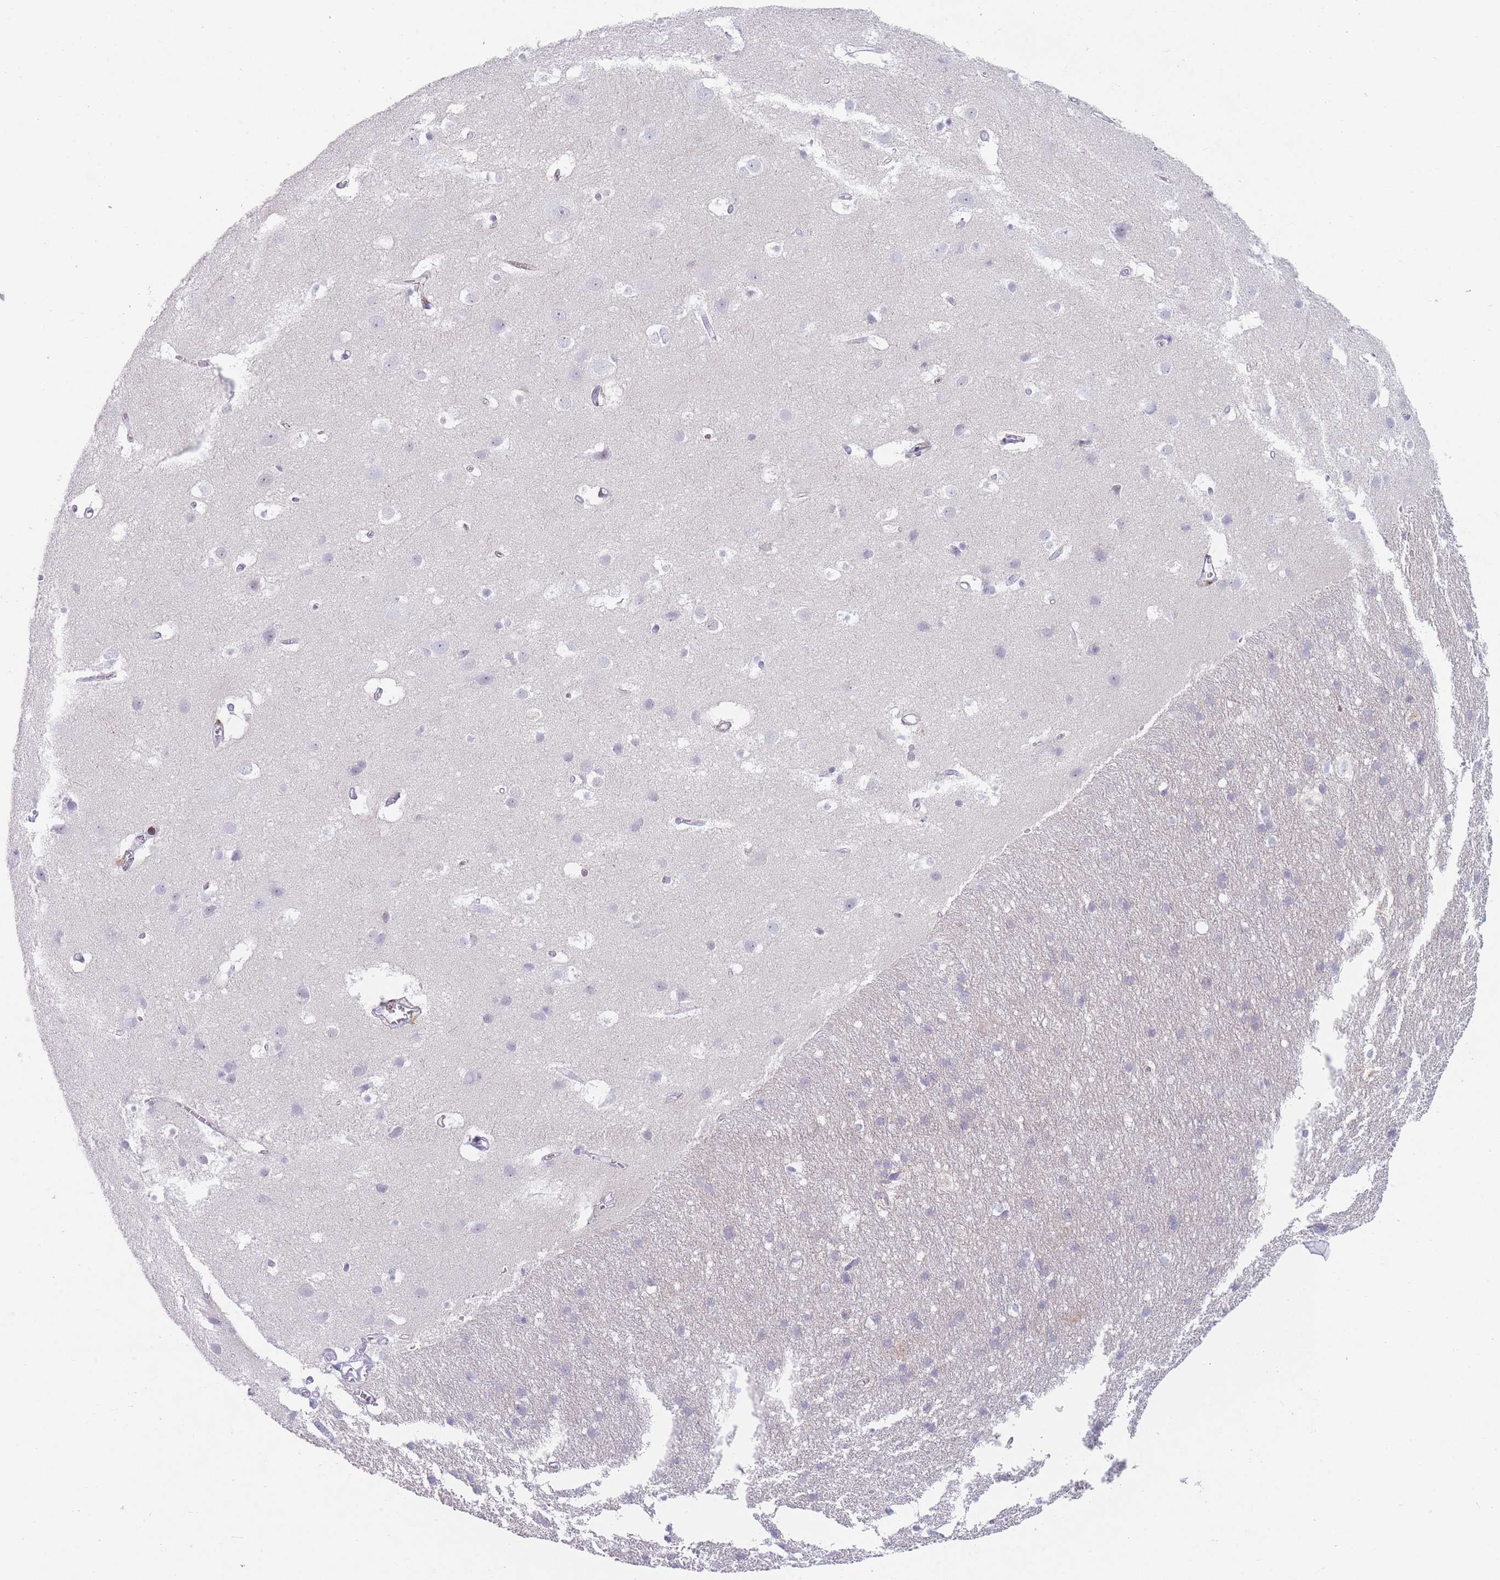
{"staining": {"intensity": "negative", "quantity": "none", "location": "none"}, "tissue": "cerebral cortex", "cell_type": "Endothelial cells", "image_type": "normal", "snomed": [{"axis": "morphology", "description": "Normal tissue, NOS"}, {"axis": "topography", "description": "Cerebral cortex"}], "caption": "High magnification brightfield microscopy of benign cerebral cortex stained with DAB (3,3'-diaminobenzidine) (brown) and counterstained with hematoxylin (blue): endothelial cells show no significant positivity. (Stains: DAB (3,3'-diaminobenzidine) IHC with hematoxylin counter stain, Microscopy: brightfield microscopy at high magnification).", "gene": "IFNA10", "patient": {"sex": "male", "age": 54}}